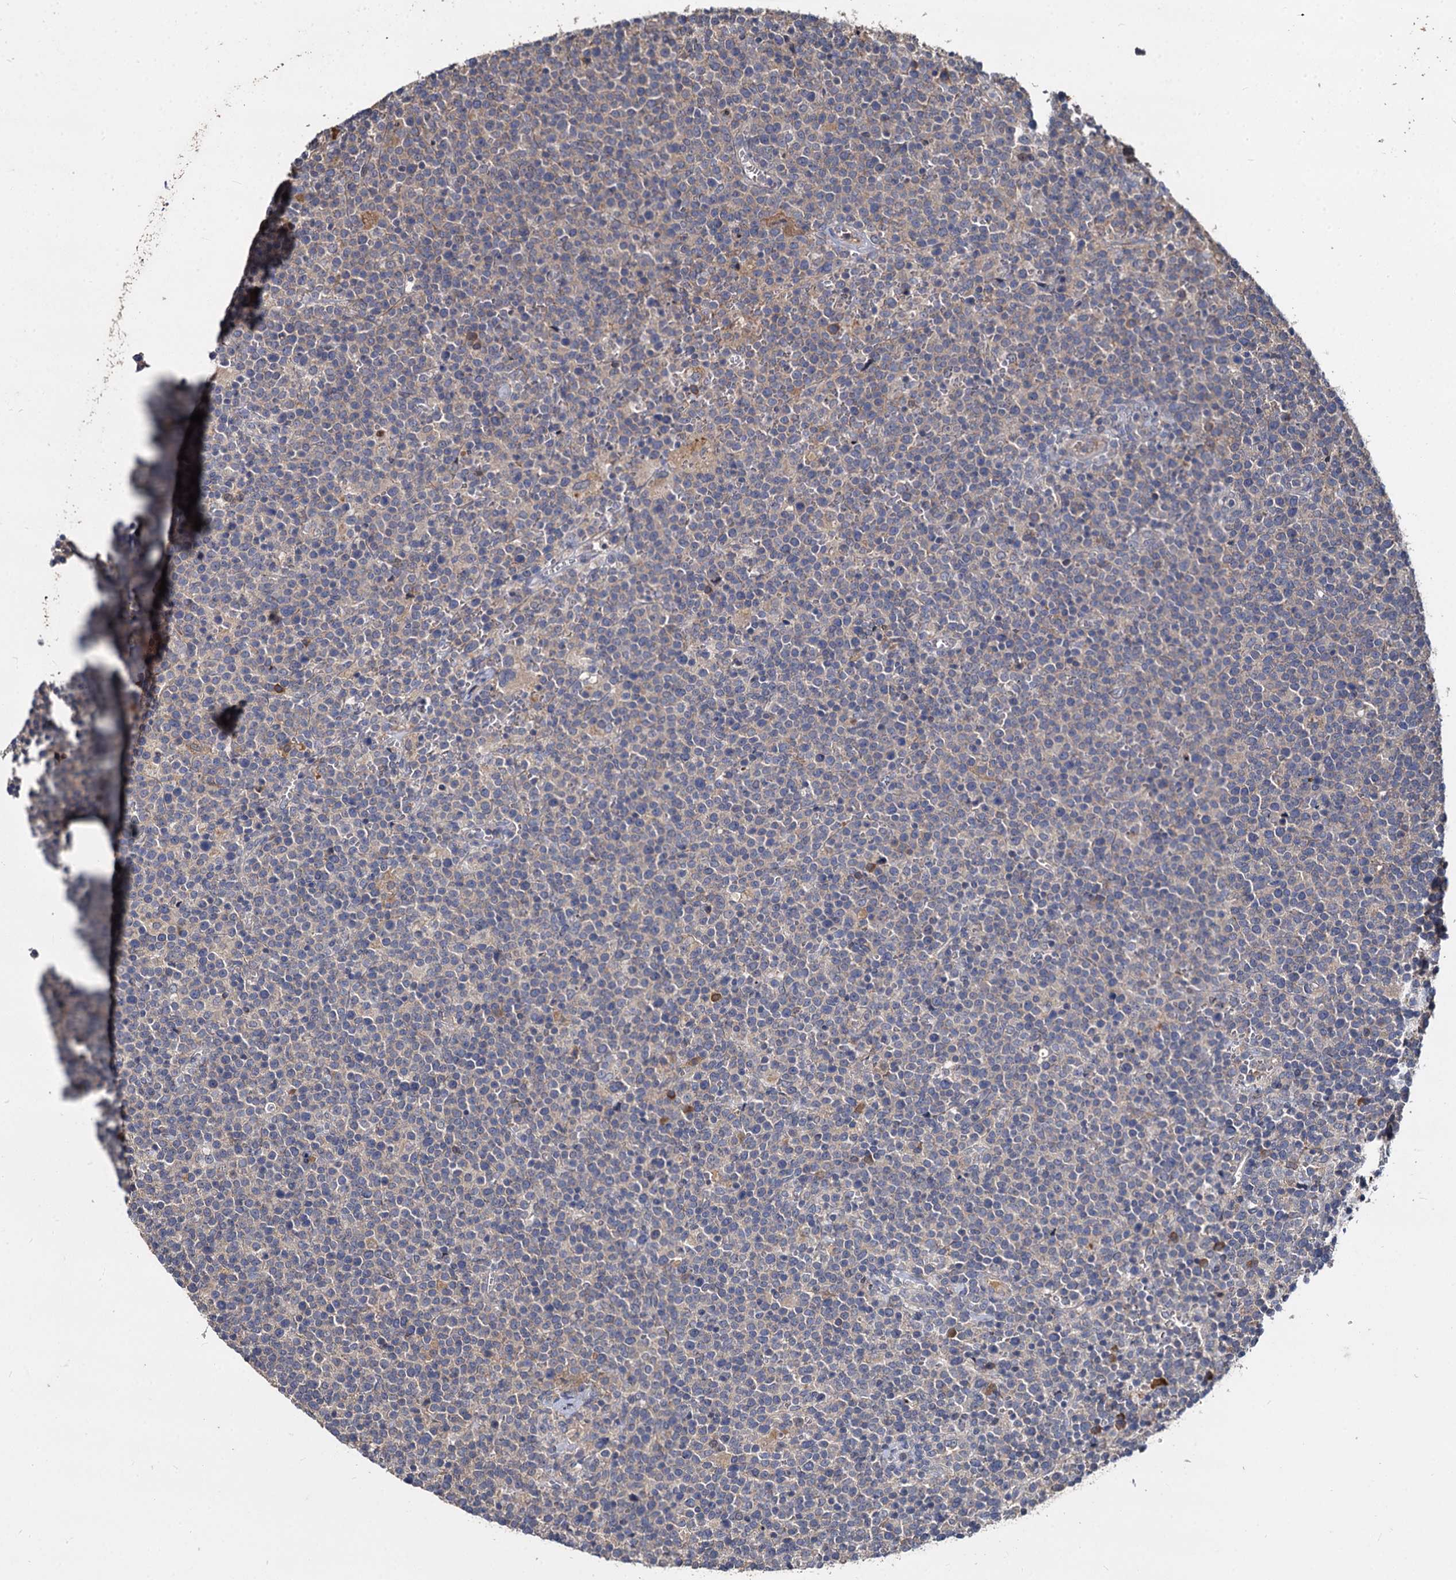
{"staining": {"intensity": "negative", "quantity": "none", "location": "none"}, "tissue": "lymphoma", "cell_type": "Tumor cells", "image_type": "cancer", "snomed": [{"axis": "morphology", "description": "Malignant lymphoma, non-Hodgkin's type, High grade"}, {"axis": "topography", "description": "Lymph node"}], "caption": "This histopathology image is of high-grade malignant lymphoma, non-Hodgkin's type stained with immunohistochemistry (IHC) to label a protein in brown with the nuclei are counter-stained blue. There is no expression in tumor cells.", "gene": "CCDC184", "patient": {"sex": "male", "age": 61}}